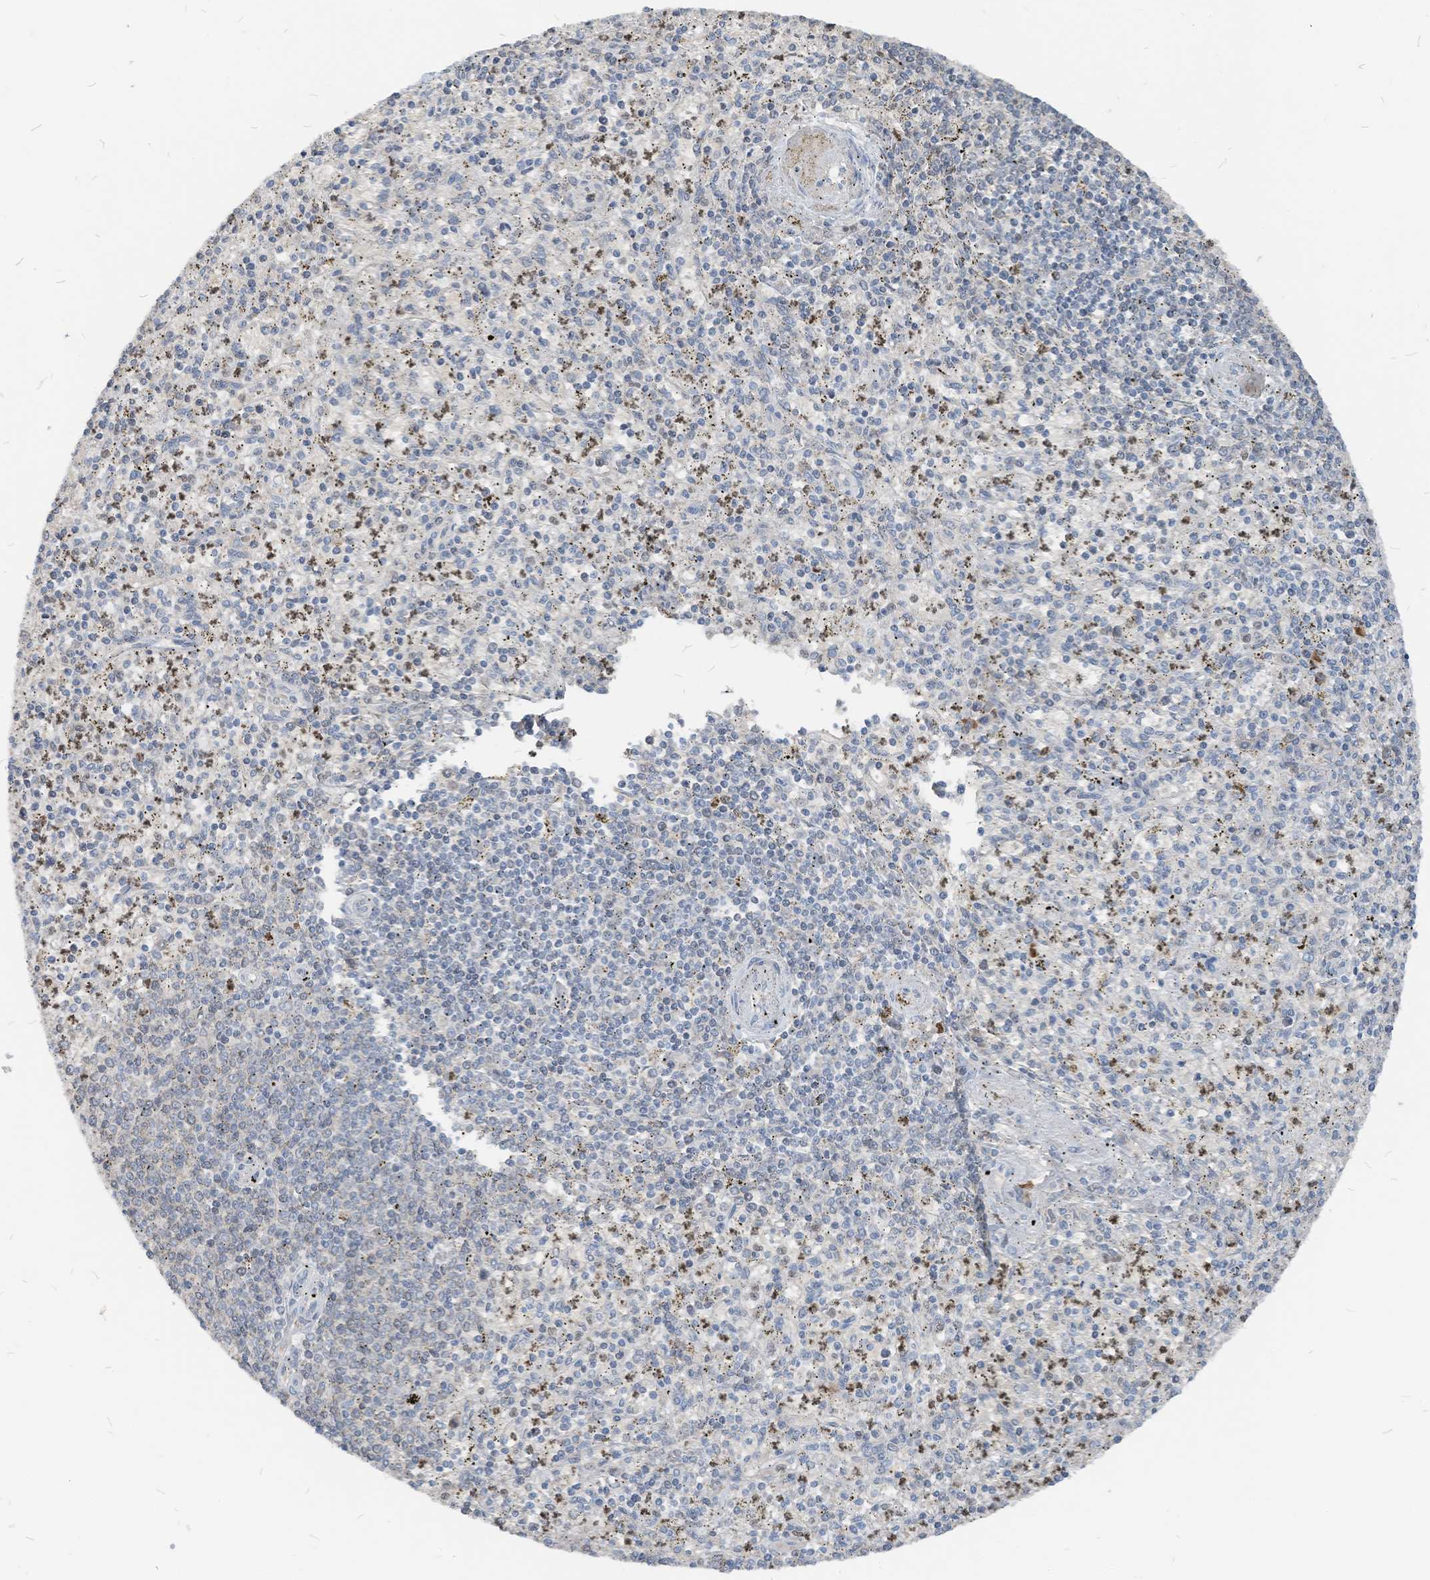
{"staining": {"intensity": "weak", "quantity": "<25%", "location": "cytoplasmic/membranous"}, "tissue": "spleen", "cell_type": "Cells in red pulp", "image_type": "normal", "snomed": [{"axis": "morphology", "description": "Normal tissue, NOS"}, {"axis": "topography", "description": "Spleen"}], "caption": "Cells in red pulp are negative for brown protein staining in unremarkable spleen. (Stains: DAB immunohistochemistry (IHC) with hematoxylin counter stain, Microscopy: brightfield microscopy at high magnification).", "gene": "CHMP2B", "patient": {"sex": "male", "age": 72}}